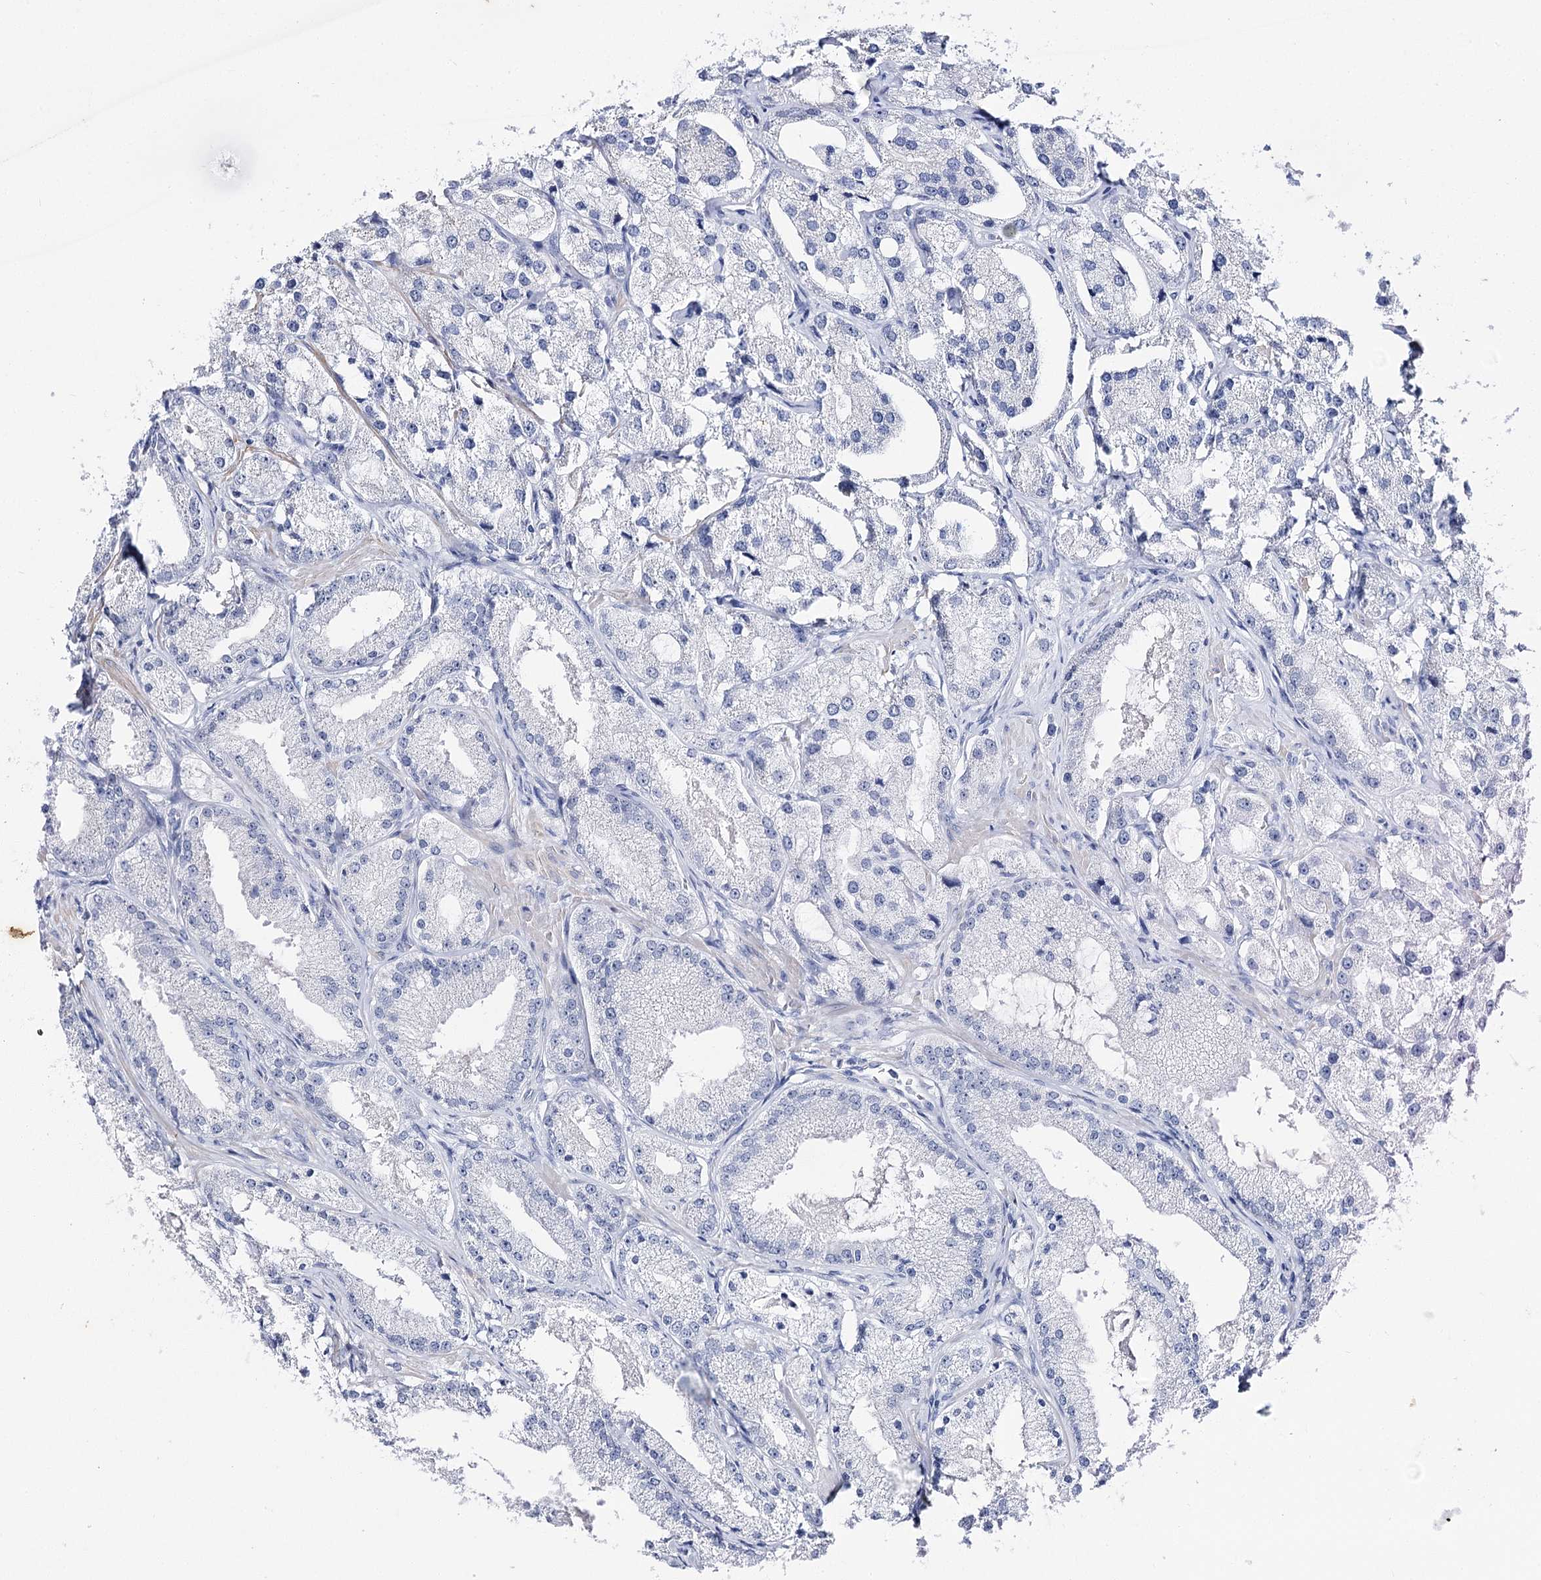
{"staining": {"intensity": "negative", "quantity": "none", "location": "none"}, "tissue": "prostate cancer", "cell_type": "Tumor cells", "image_type": "cancer", "snomed": [{"axis": "morphology", "description": "Adenocarcinoma, Low grade"}, {"axis": "topography", "description": "Prostate"}], "caption": "DAB immunohistochemical staining of prostate low-grade adenocarcinoma exhibits no significant expression in tumor cells.", "gene": "AGXT2", "patient": {"sex": "male", "age": 69}}